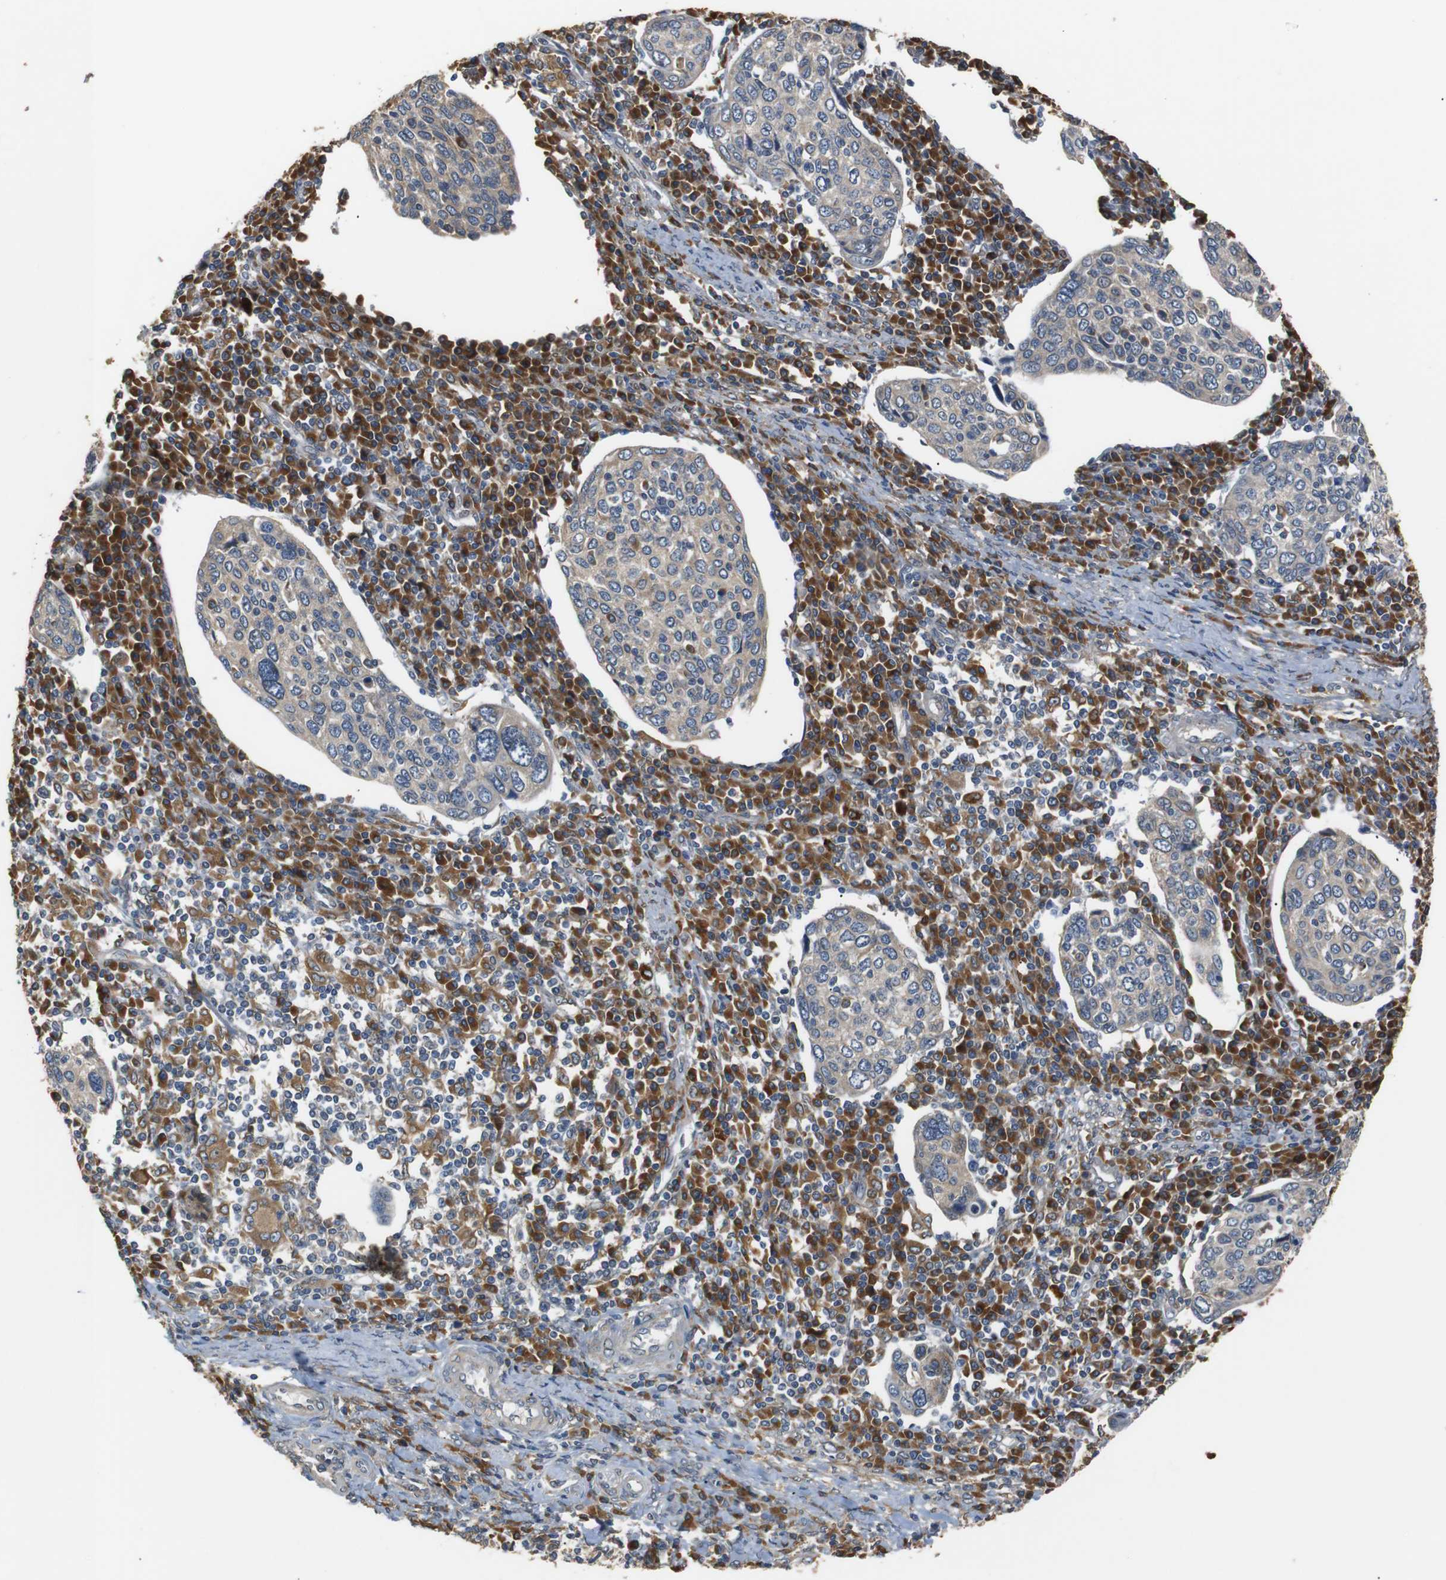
{"staining": {"intensity": "negative", "quantity": "none", "location": "none"}, "tissue": "cervical cancer", "cell_type": "Tumor cells", "image_type": "cancer", "snomed": [{"axis": "morphology", "description": "Squamous cell carcinoma, NOS"}, {"axis": "topography", "description": "Cervix"}], "caption": "Tumor cells show no significant protein staining in cervical cancer.", "gene": "TMED2", "patient": {"sex": "female", "age": 40}}